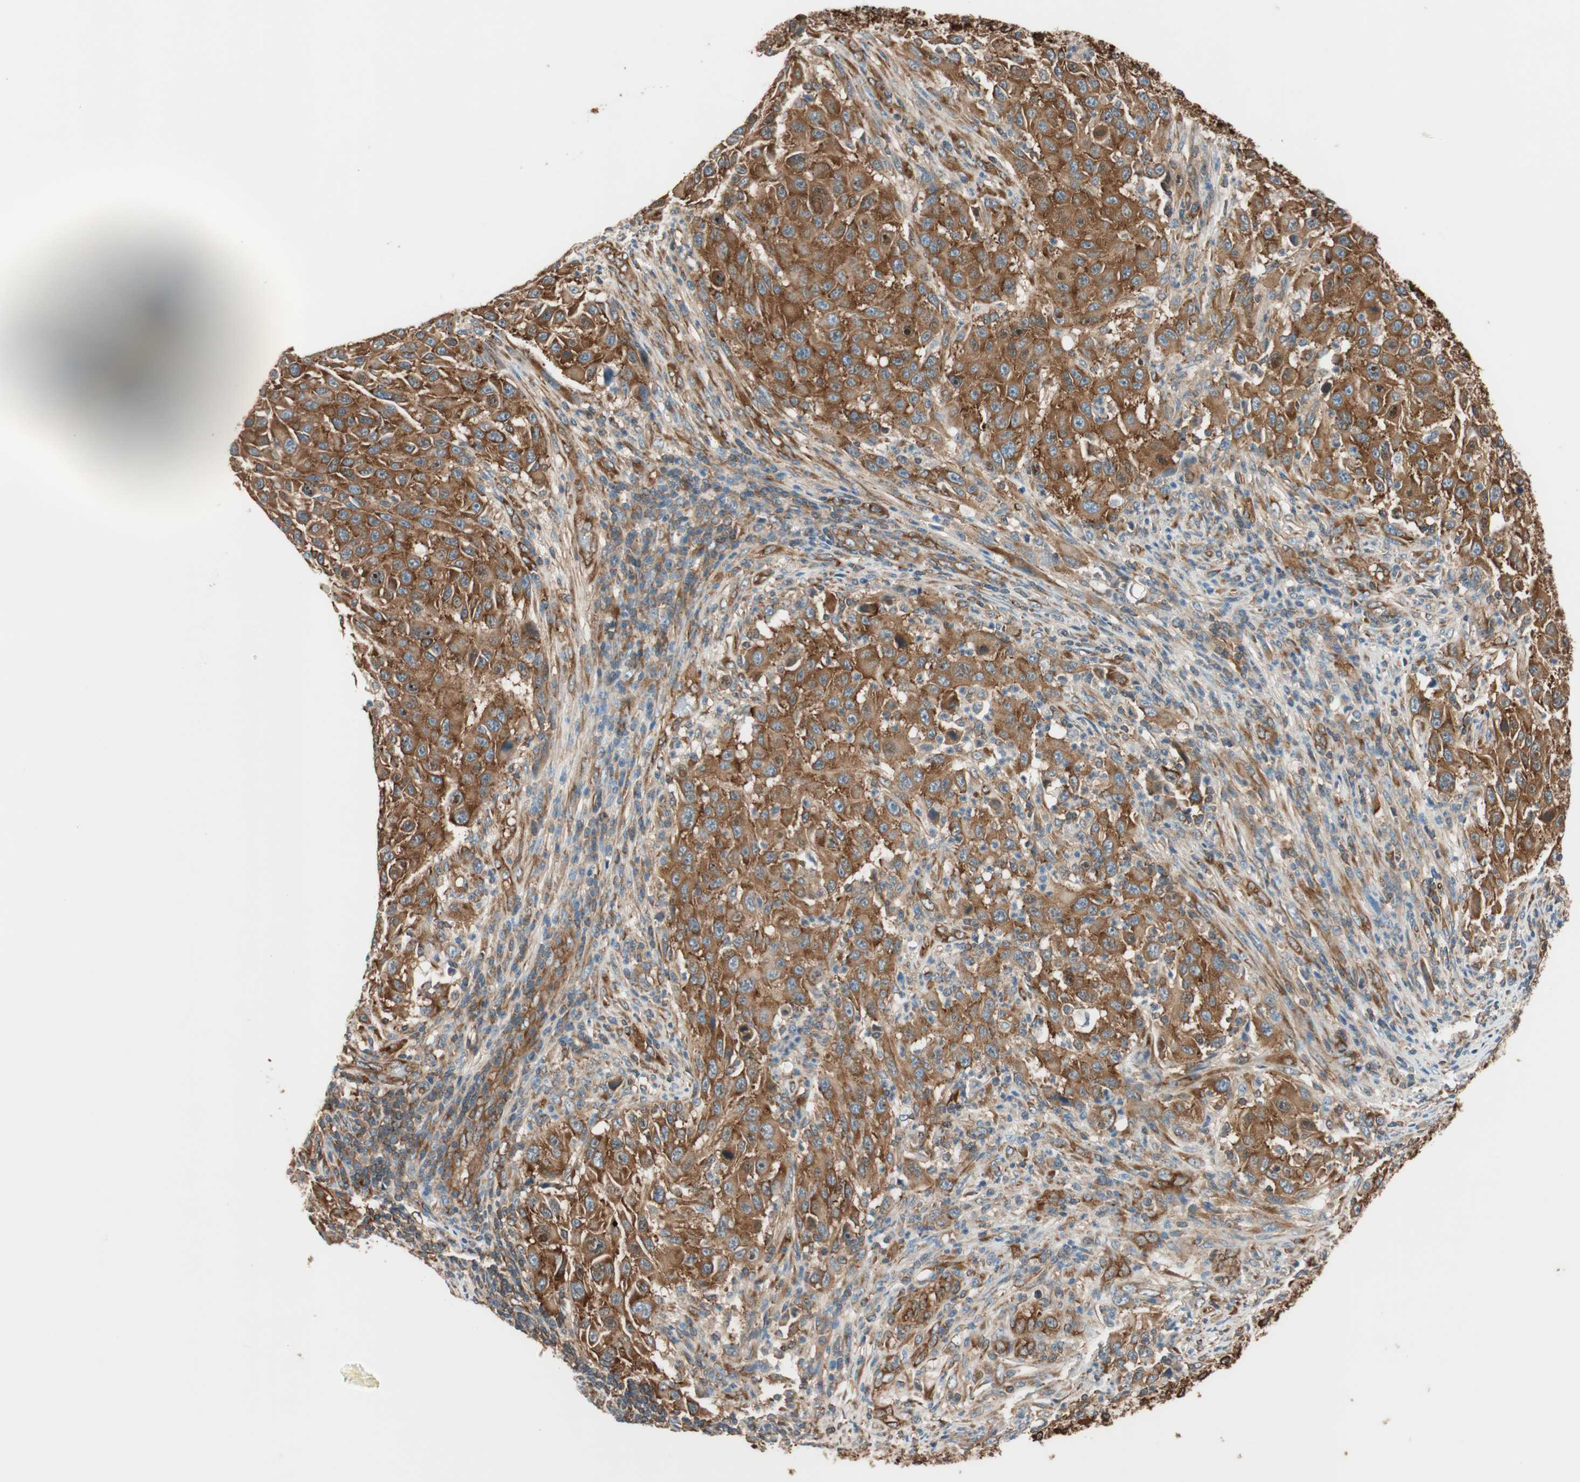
{"staining": {"intensity": "strong", "quantity": ">75%", "location": "cytoplasmic/membranous"}, "tissue": "melanoma", "cell_type": "Tumor cells", "image_type": "cancer", "snomed": [{"axis": "morphology", "description": "Malignant melanoma, Metastatic site"}, {"axis": "topography", "description": "Lymph node"}], "caption": "Human melanoma stained with a brown dye demonstrates strong cytoplasmic/membranous positive staining in about >75% of tumor cells.", "gene": "WASL", "patient": {"sex": "male", "age": 61}}